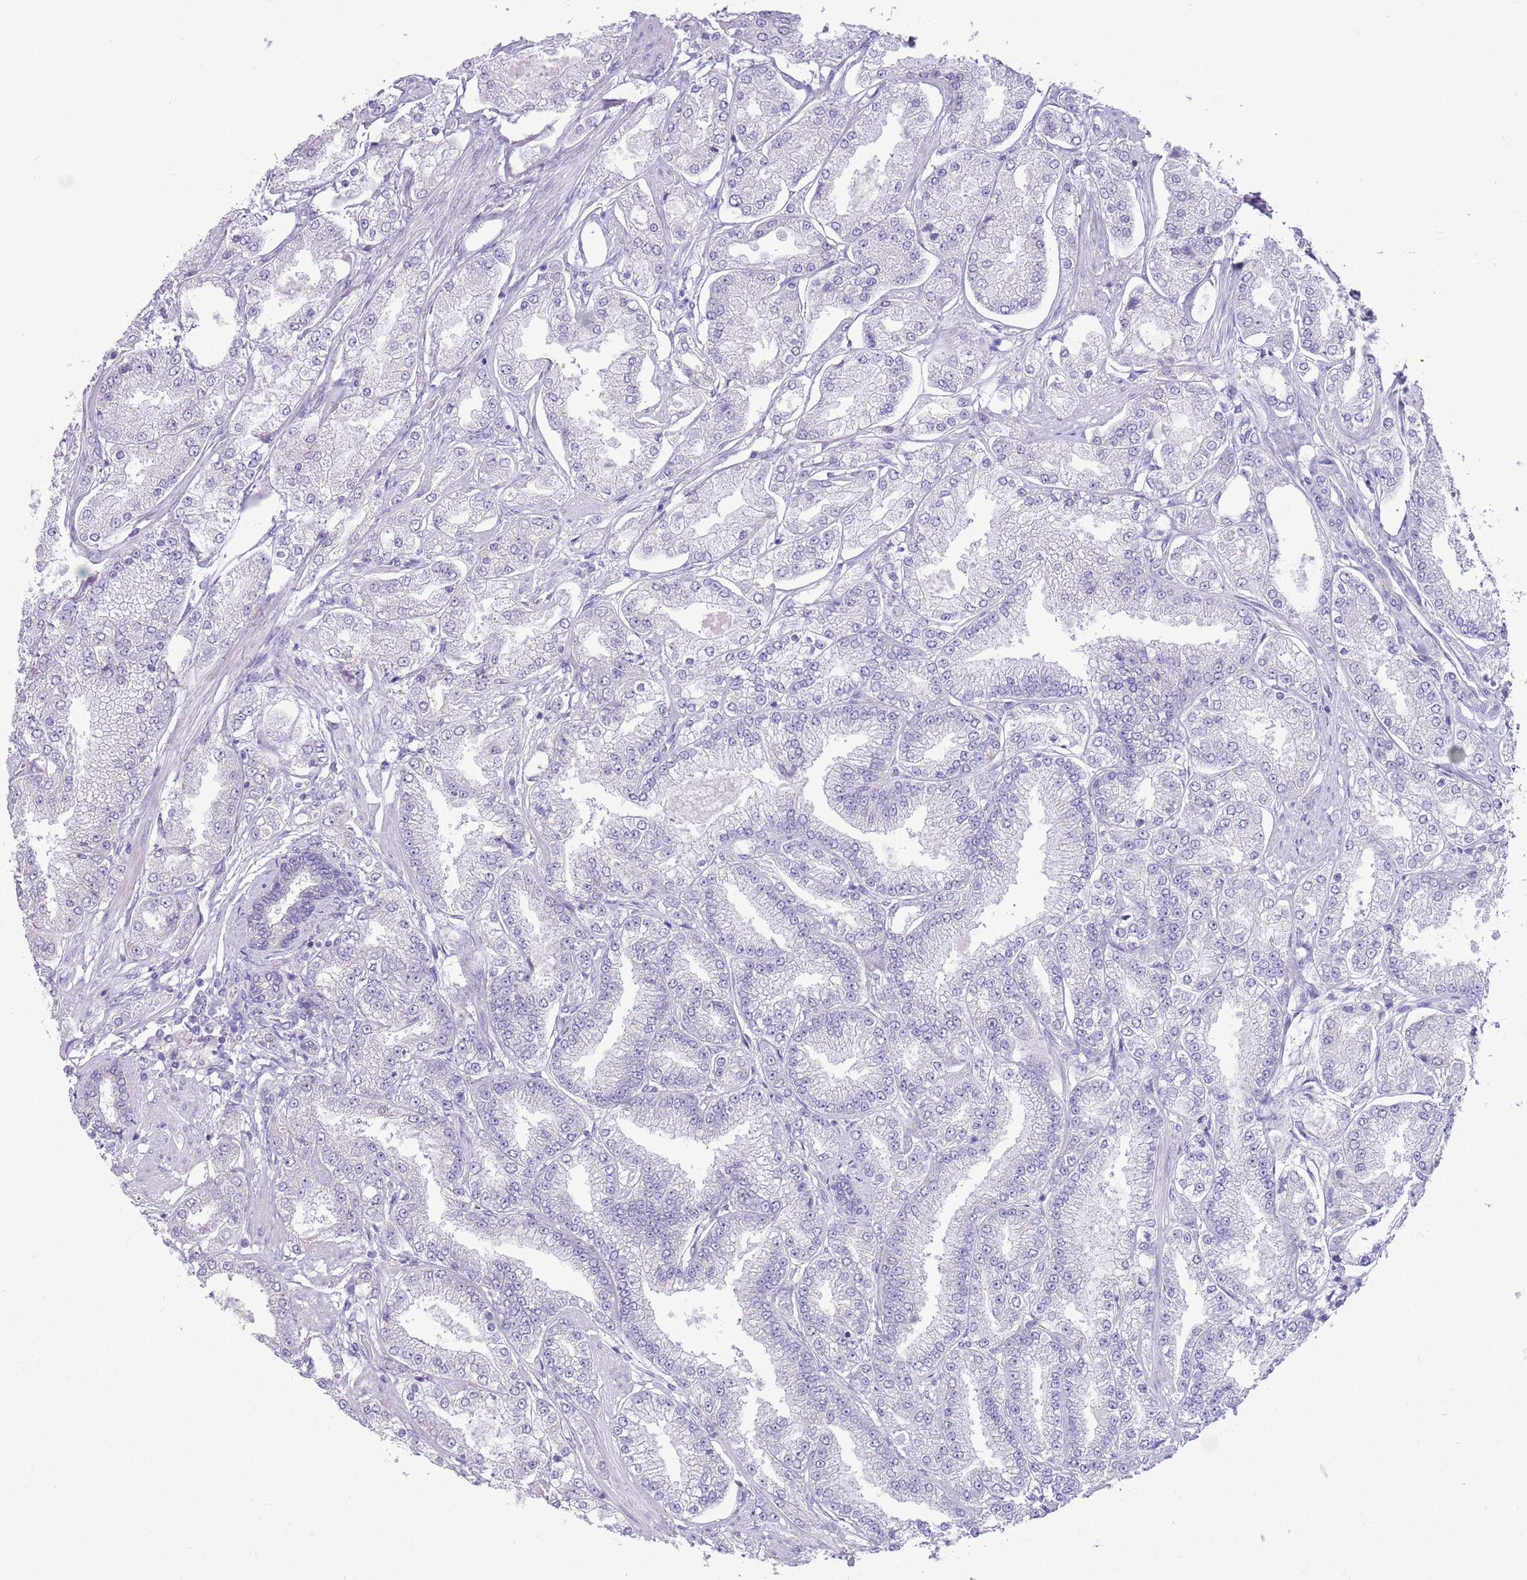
{"staining": {"intensity": "negative", "quantity": "none", "location": "none"}, "tissue": "prostate cancer", "cell_type": "Tumor cells", "image_type": "cancer", "snomed": [{"axis": "morphology", "description": "Adenocarcinoma, High grade"}, {"axis": "topography", "description": "Prostate"}], "caption": "An IHC histopathology image of prostate cancer is shown. There is no staining in tumor cells of prostate cancer.", "gene": "PARP8", "patient": {"sex": "male", "age": 69}}